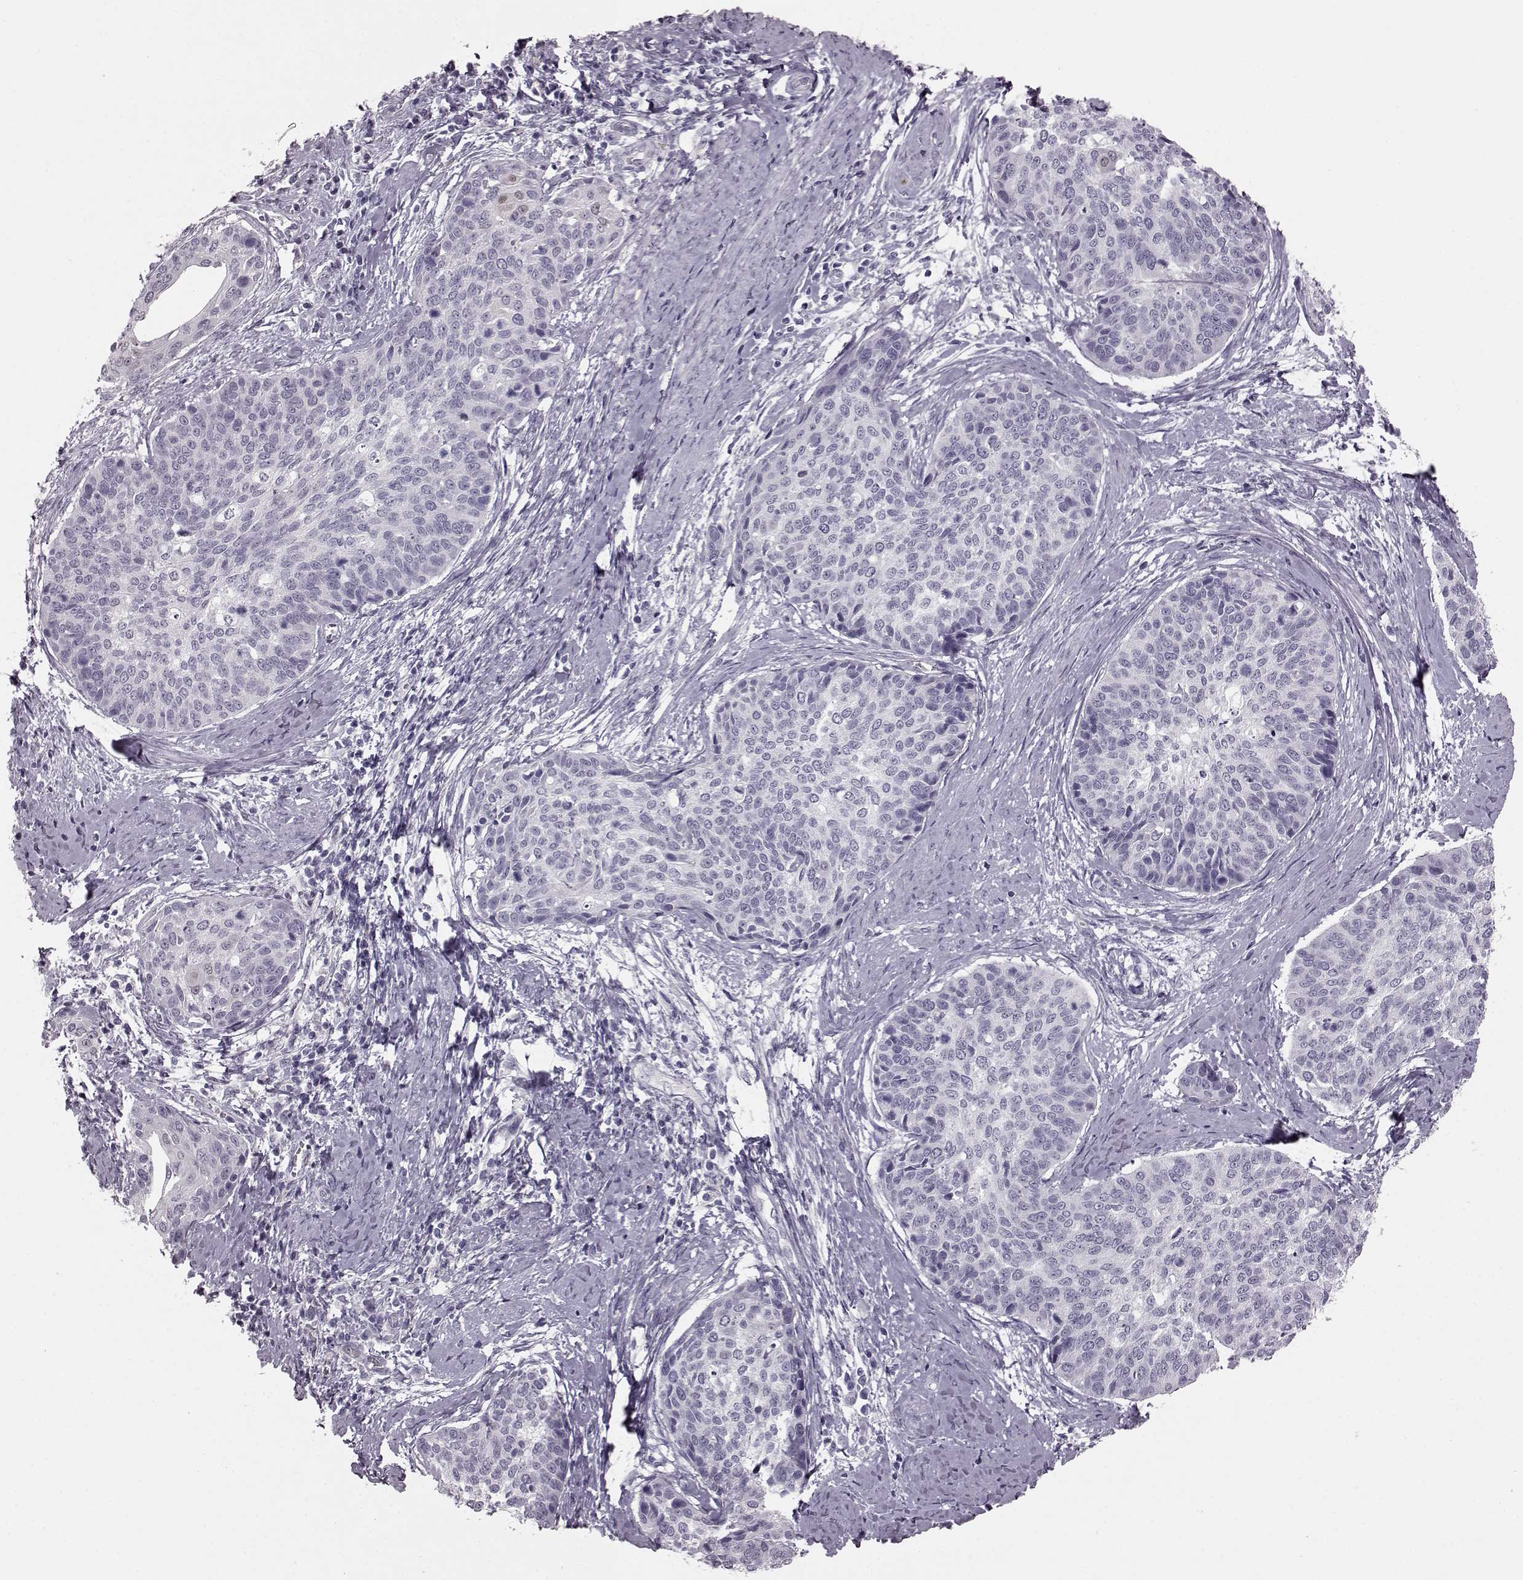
{"staining": {"intensity": "negative", "quantity": "none", "location": "none"}, "tissue": "cervical cancer", "cell_type": "Tumor cells", "image_type": "cancer", "snomed": [{"axis": "morphology", "description": "Squamous cell carcinoma, NOS"}, {"axis": "topography", "description": "Cervix"}], "caption": "High magnification brightfield microscopy of squamous cell carcinoma (cervical) stained with DAB (brown) and counterstained with hematoxylin (blue): tumor cells show no significant expression. The staining was performed using DAB (3,3'-diaminobenzidine) to visualize the protein expression in brown, while the nuclei were stained in blue with hematoxylin (Magnification: 20x).", "gene": "SNTG1", "patient": {"sex": "female", "age": 69}}